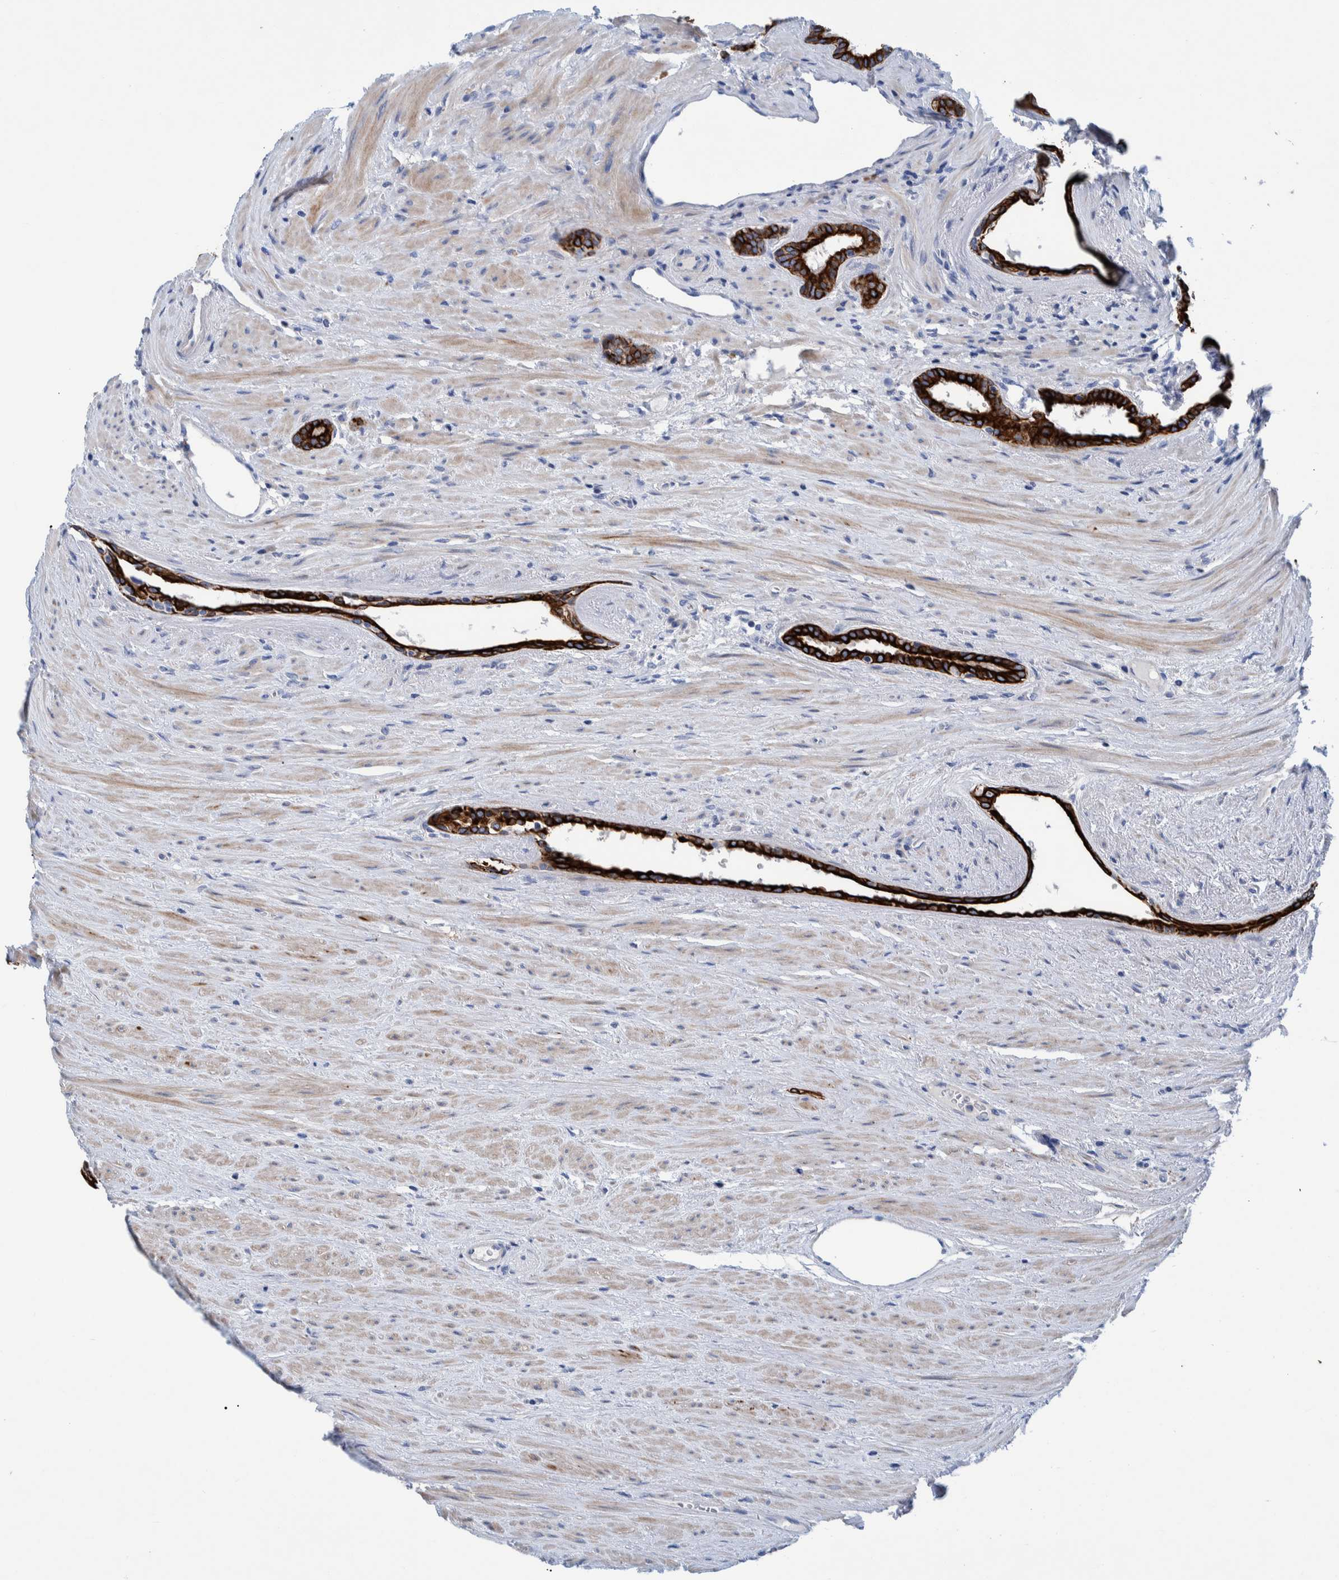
{"staining": {"intensity": "strong", "quantity": ">75%", "location": "cytoplasmic/membranous"}, "tissue": "prostate cancer", "cell_type": "Tumor cells", "image_type": "cancer", "snomed": [{"axis": "morphology", "description": "Adenocarcinoma, High grade"}, {"axis": "topography", "description": "Prostate"}], "caption": "Tumor cells exhibit strong cytoplasmic/membranous expression in about >75% of cells in prostate high-grade adenocarcinoma.", "gene": "MKS1", "patient": {"sex": "male", "age": 71}}